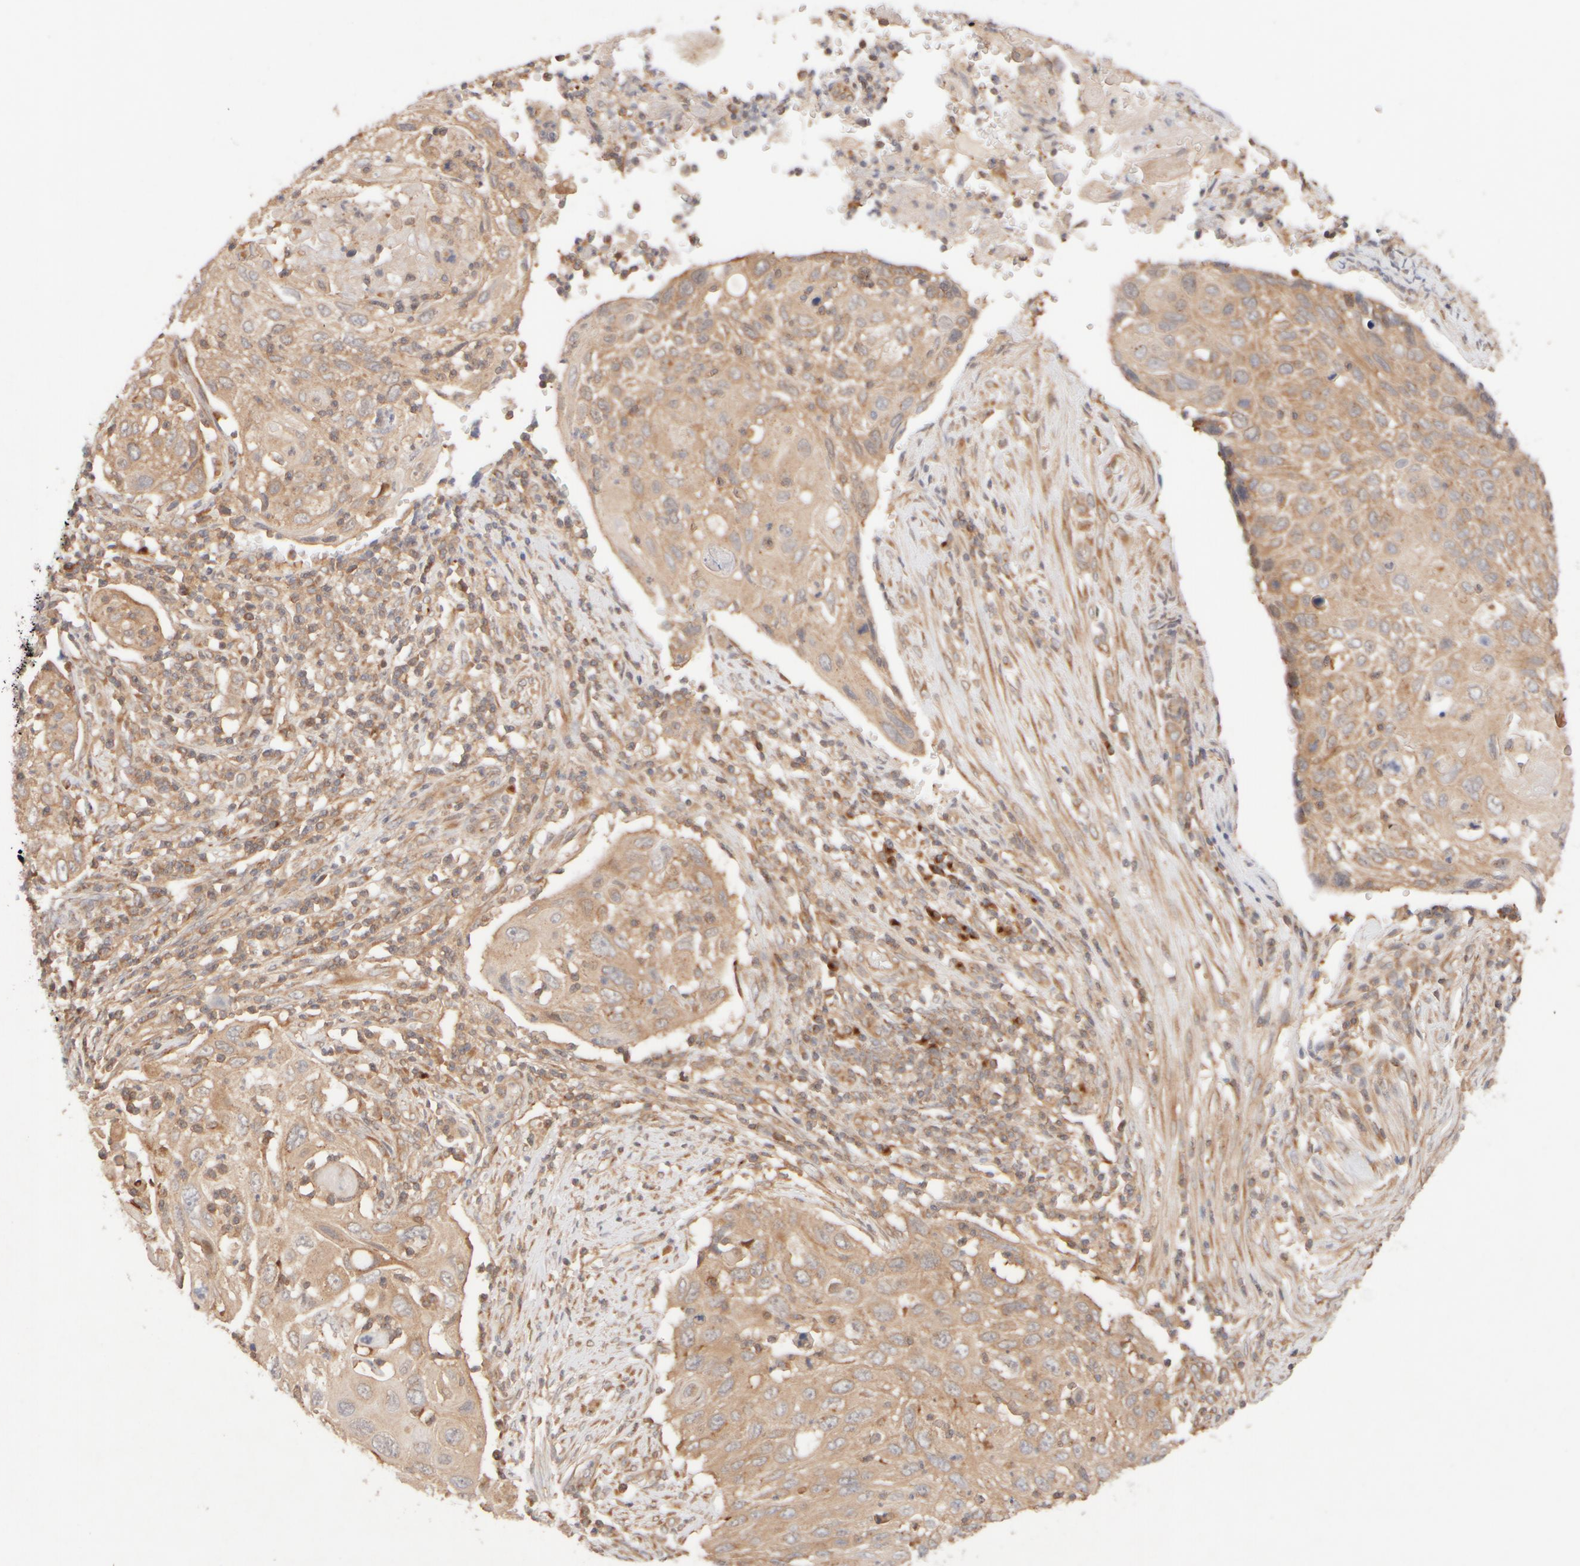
{"staining": {"intensity": "weak", "quantity": ">75%", "location": "cytoplasmic/membranous"}, "tissue": "cervical cancer", "cell_type": "Tumor cells", "image_type": "cancer", "snomed": [{"axis": "morphology", "description": "Squamous cell carcinoma, NOS"}, {"axis": "topography", "description": "Cervix"}], "caption": "Weak cytoplasmic/membranous positivity is present in approximately >75% of tumor cells in cervical squamous cell carcinoma.", "gene": "RABEP1", "patient": {"sex": "female", "age": 70}}